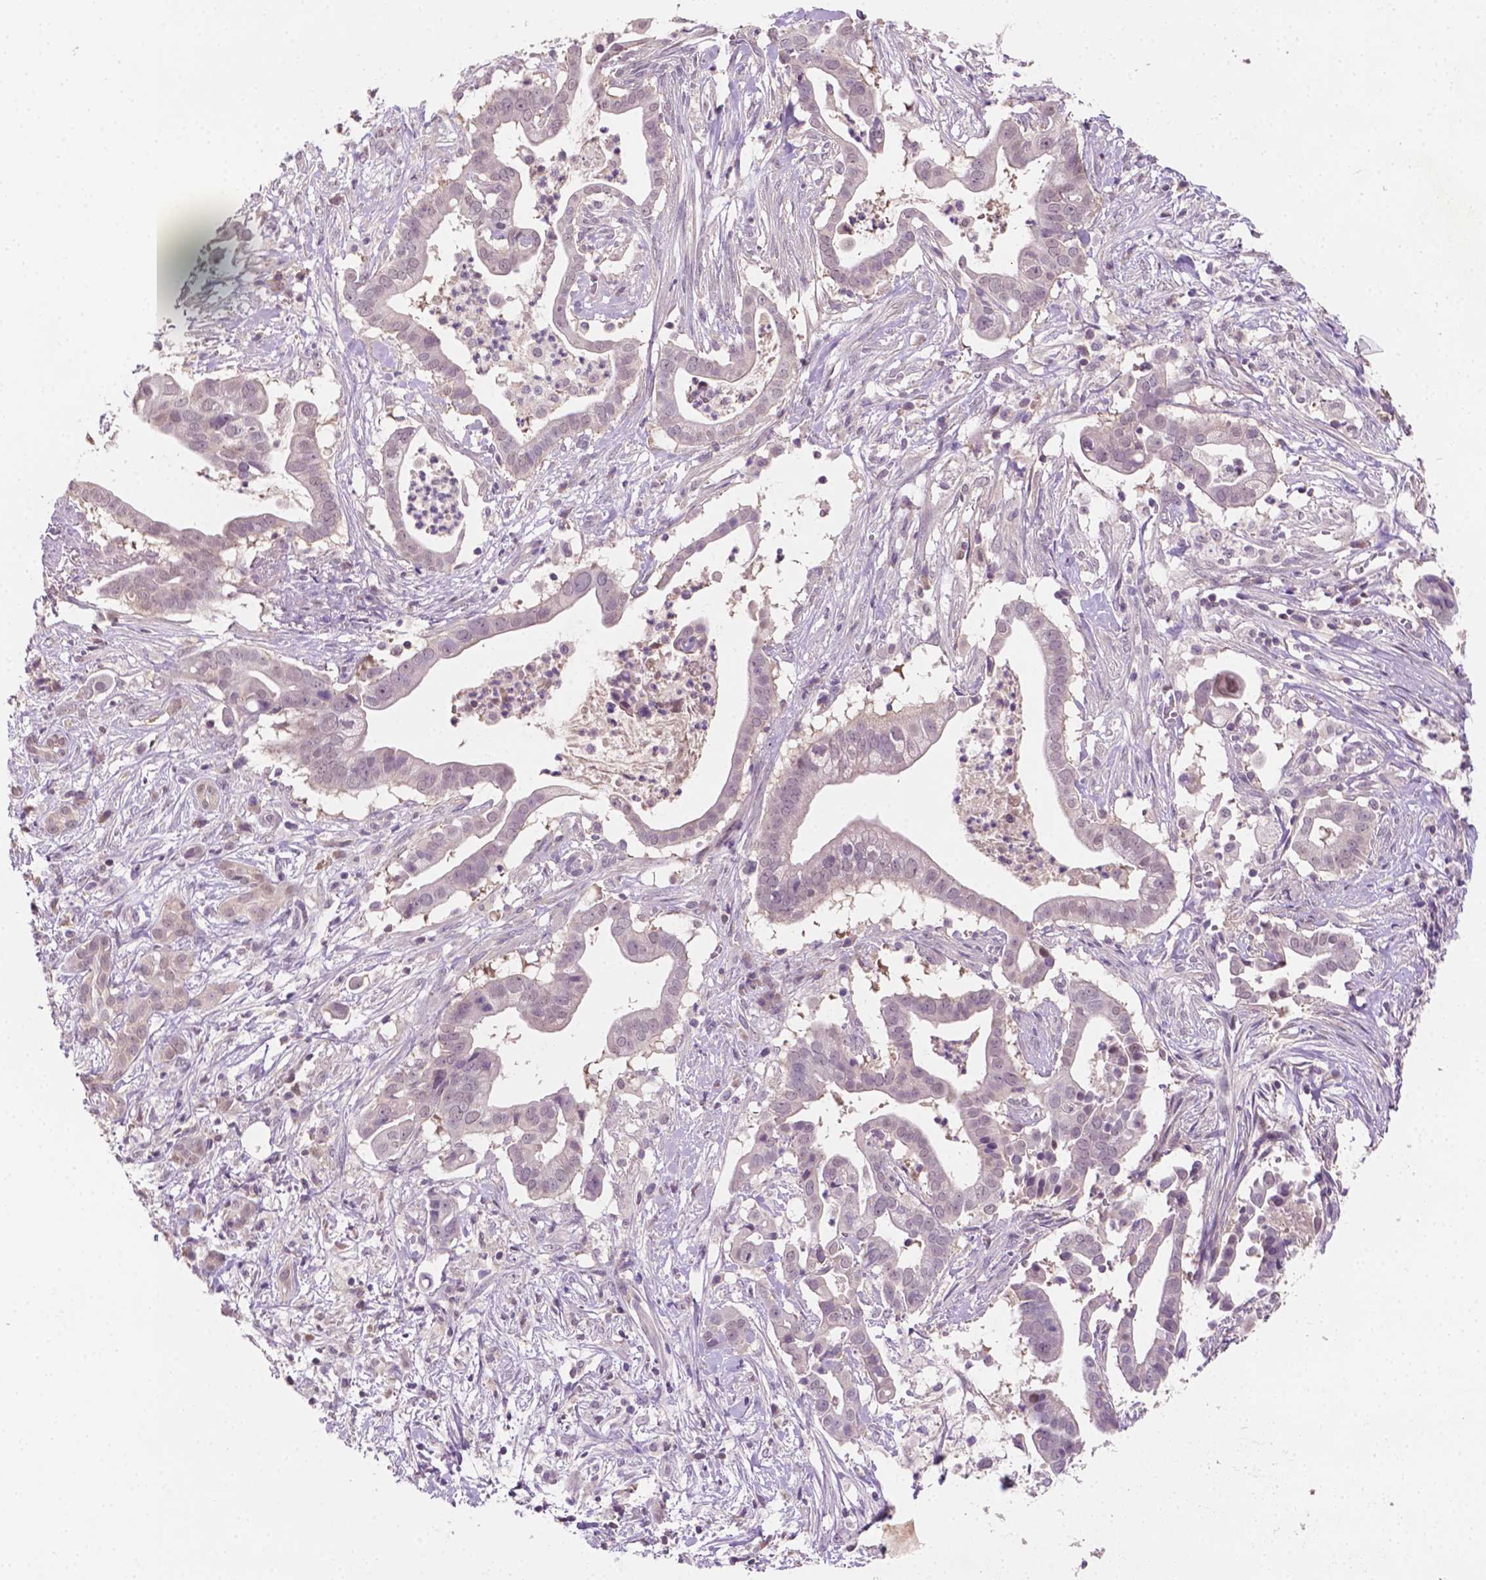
{"staining": {"intensity": "negative", "quantity": "none", "location": "none"}, "tissue": "pancreatic cancer", "cell_type": "Tumor cells", "image_type": "cancer", "snomed": [{"axis": "morphology", "description": "Adenocarcinoma, NOS"}, {"axis": "topography", "description": "Pancreas"}], "caption": "Human pancreatic adenocarcinoma stained for a protein using immunohistochemistry (IHC) demonstrates no expression in tumor cells.", "gene": "MROH6", "patient": {"sex": "male", "age": 61}}